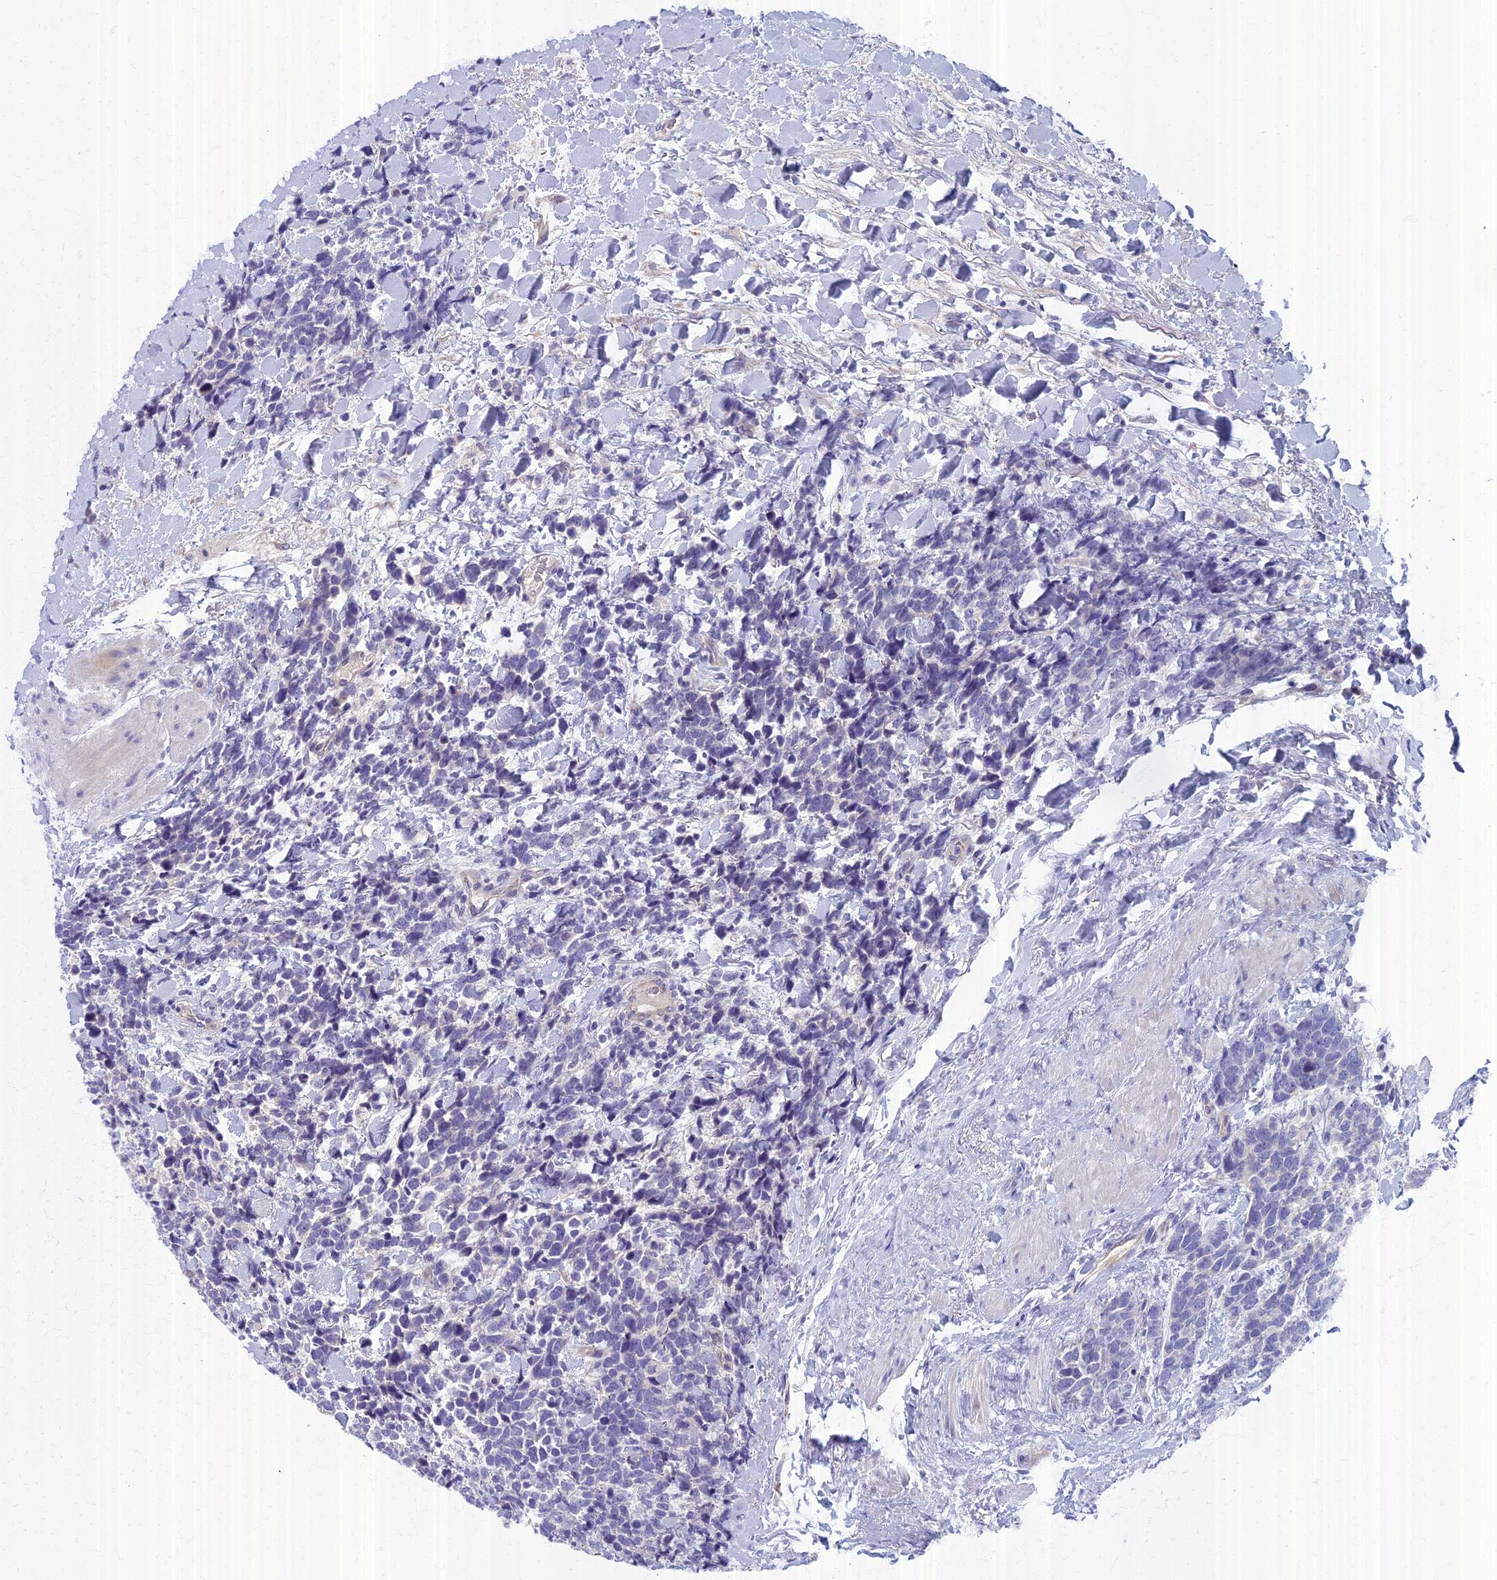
{"staining": {"intensity": "negative", "quantity": "none", "location": "none"}, "tissue": "urothelial cancer", "cell_type": "Tumor cells", "image_type": "cancer", "snomed": [{"axis": "morphology", "description": "Urothelial carcinoma, High grade"}, {"axis": "topography", "description": "Urinary bladder"}], "caption": "DAB (3,3'-diaminobenzidine) immunohistochemical staining of high-grade urothelial carcinoma demonstrates no significant staining in tumor cells. The staining is performed using DAB (3,3'-diaminobenzidine) brown chromogen with nuclei counter-stained in using hematoxylin.", "gene": "AP4E1", "patient": {"sex": "female", "age": 82}}